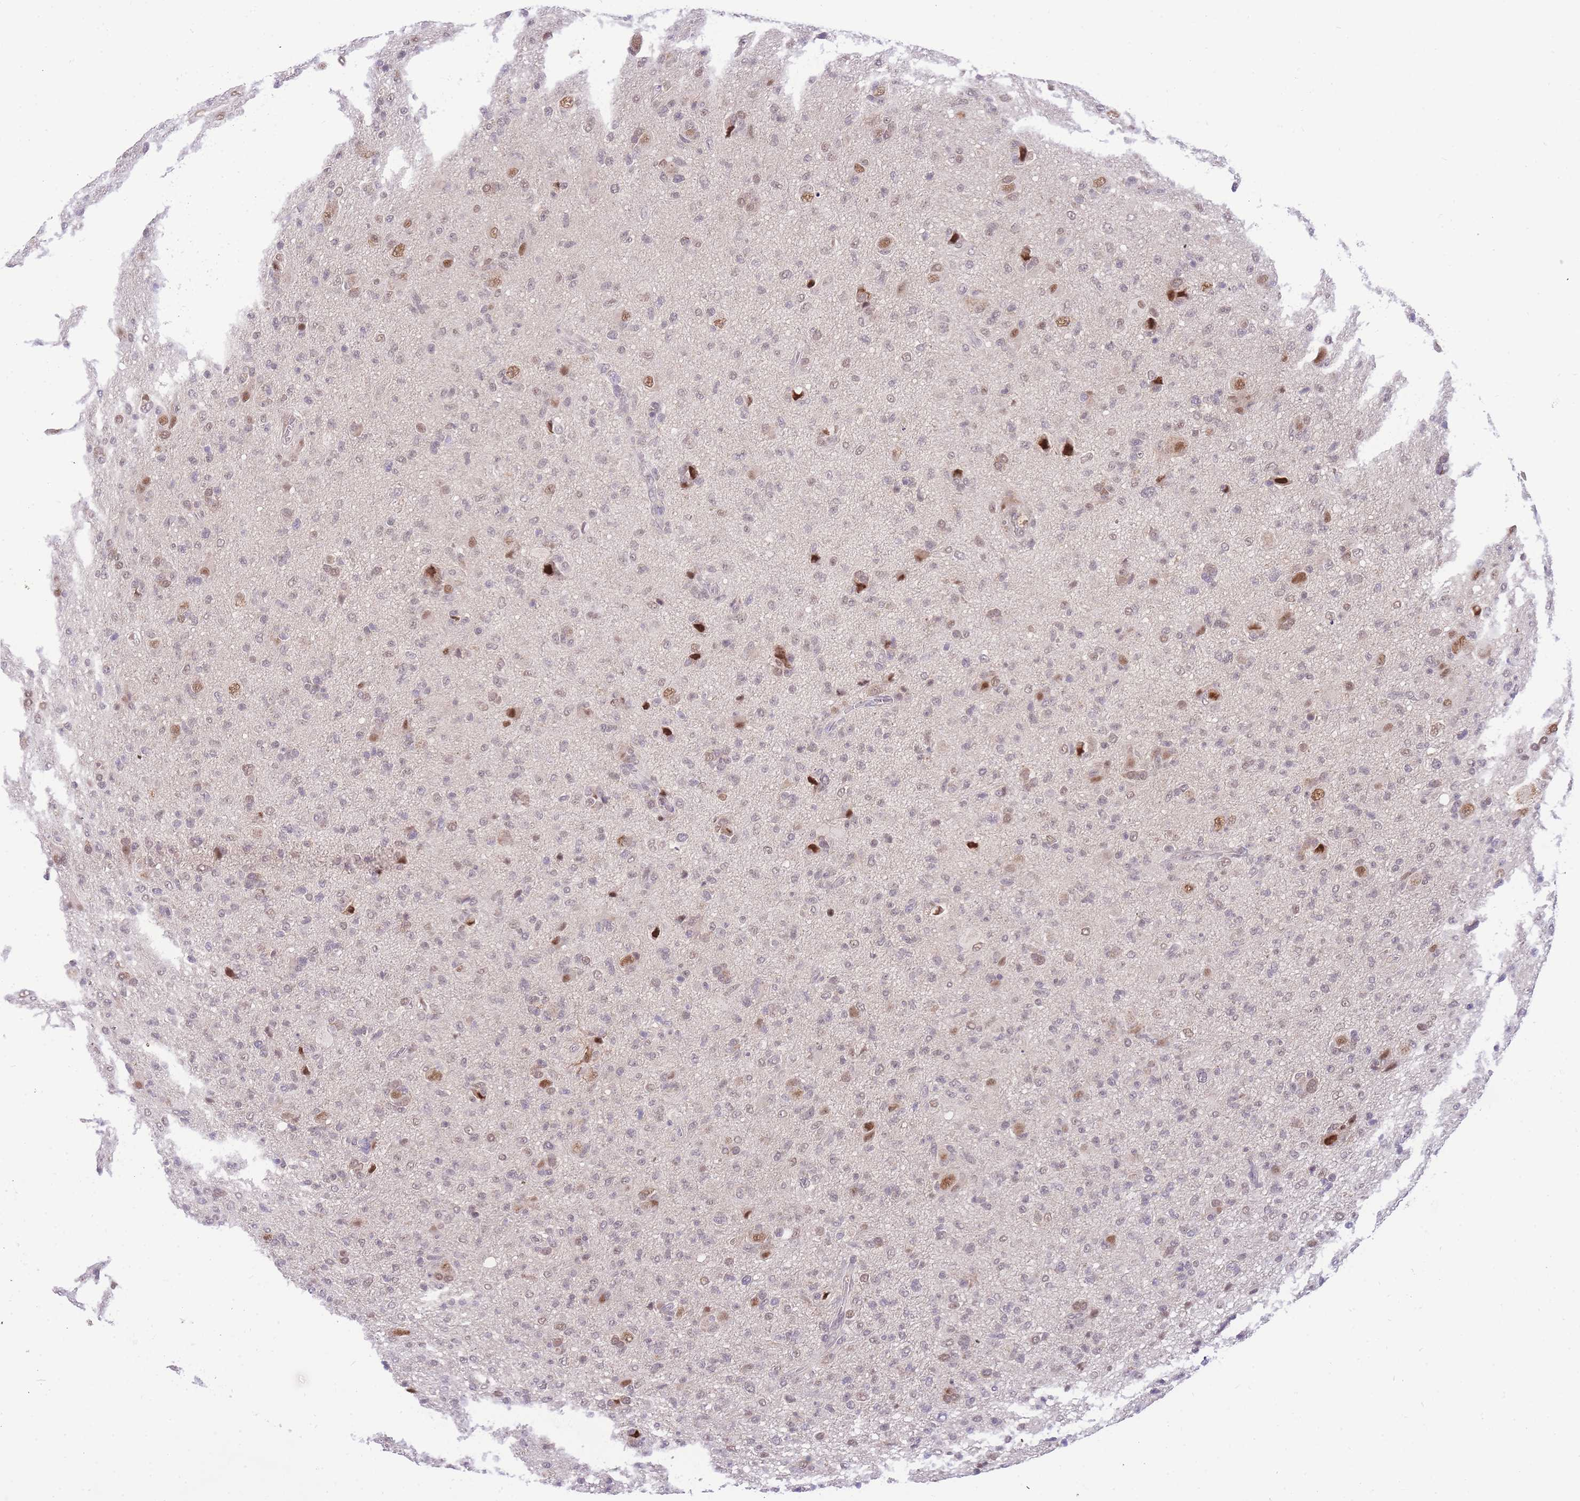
{"staining": {"intensity": "weak", "quantity": "25%-75%", "location": "nuclear"}, "tissue": "glioma", "cell_type": "Tumor cells", "image_type": "cancer", "snomed": [{"axis": "morphology", "description": "Glioma, malignant, High grade"}, {"axis": "topography", "description": "Brain"}], "caption": "IHC photomicrograph of neoplastic tissue: glioma stained using immunohistochemistry (IHC) displays low levels of weak protein expression localized specifically in the nuclear of tumor cells, appearing as a nuclear brown color.", "gene": "PUS10", "patient": {"sex": "female", "age": 57}}